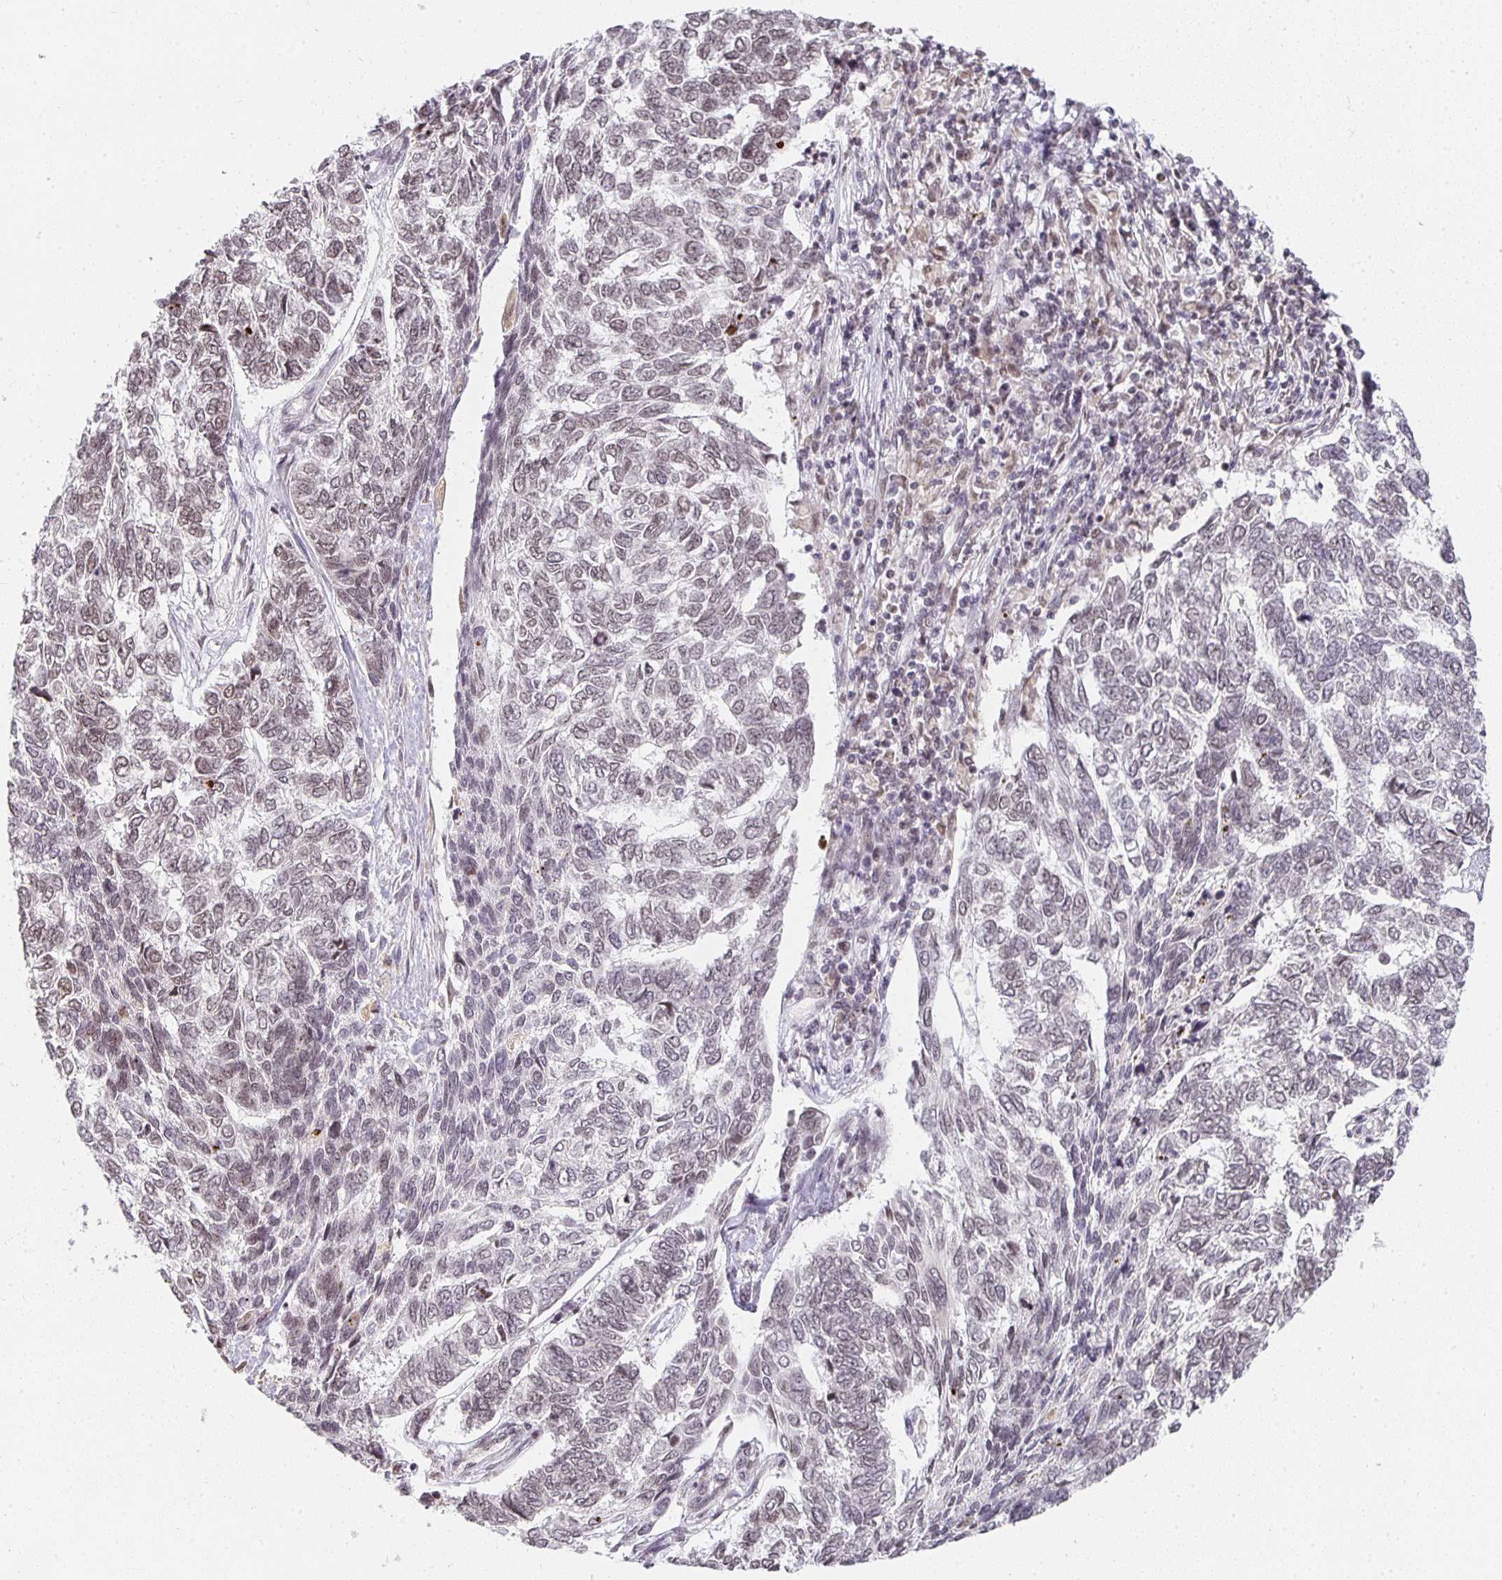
{"staining": {"intensity": "weak", "quantity": "<25%", "location": "nuclear"}, "tissue": "skin cancer", "cell_type": "Tumor cells", "image_type": "cancer", "snomed": [{"axis": "morphology", "description": "Basal cell carcinoma"}, {"axis": "topography", "description": "Skin"}], "caption": "There is no significant positivity in tumor cells of skin basal cell carcinoma.", "gene": "SMARCA2", "patient": {"sex": "female", "age": 65}}